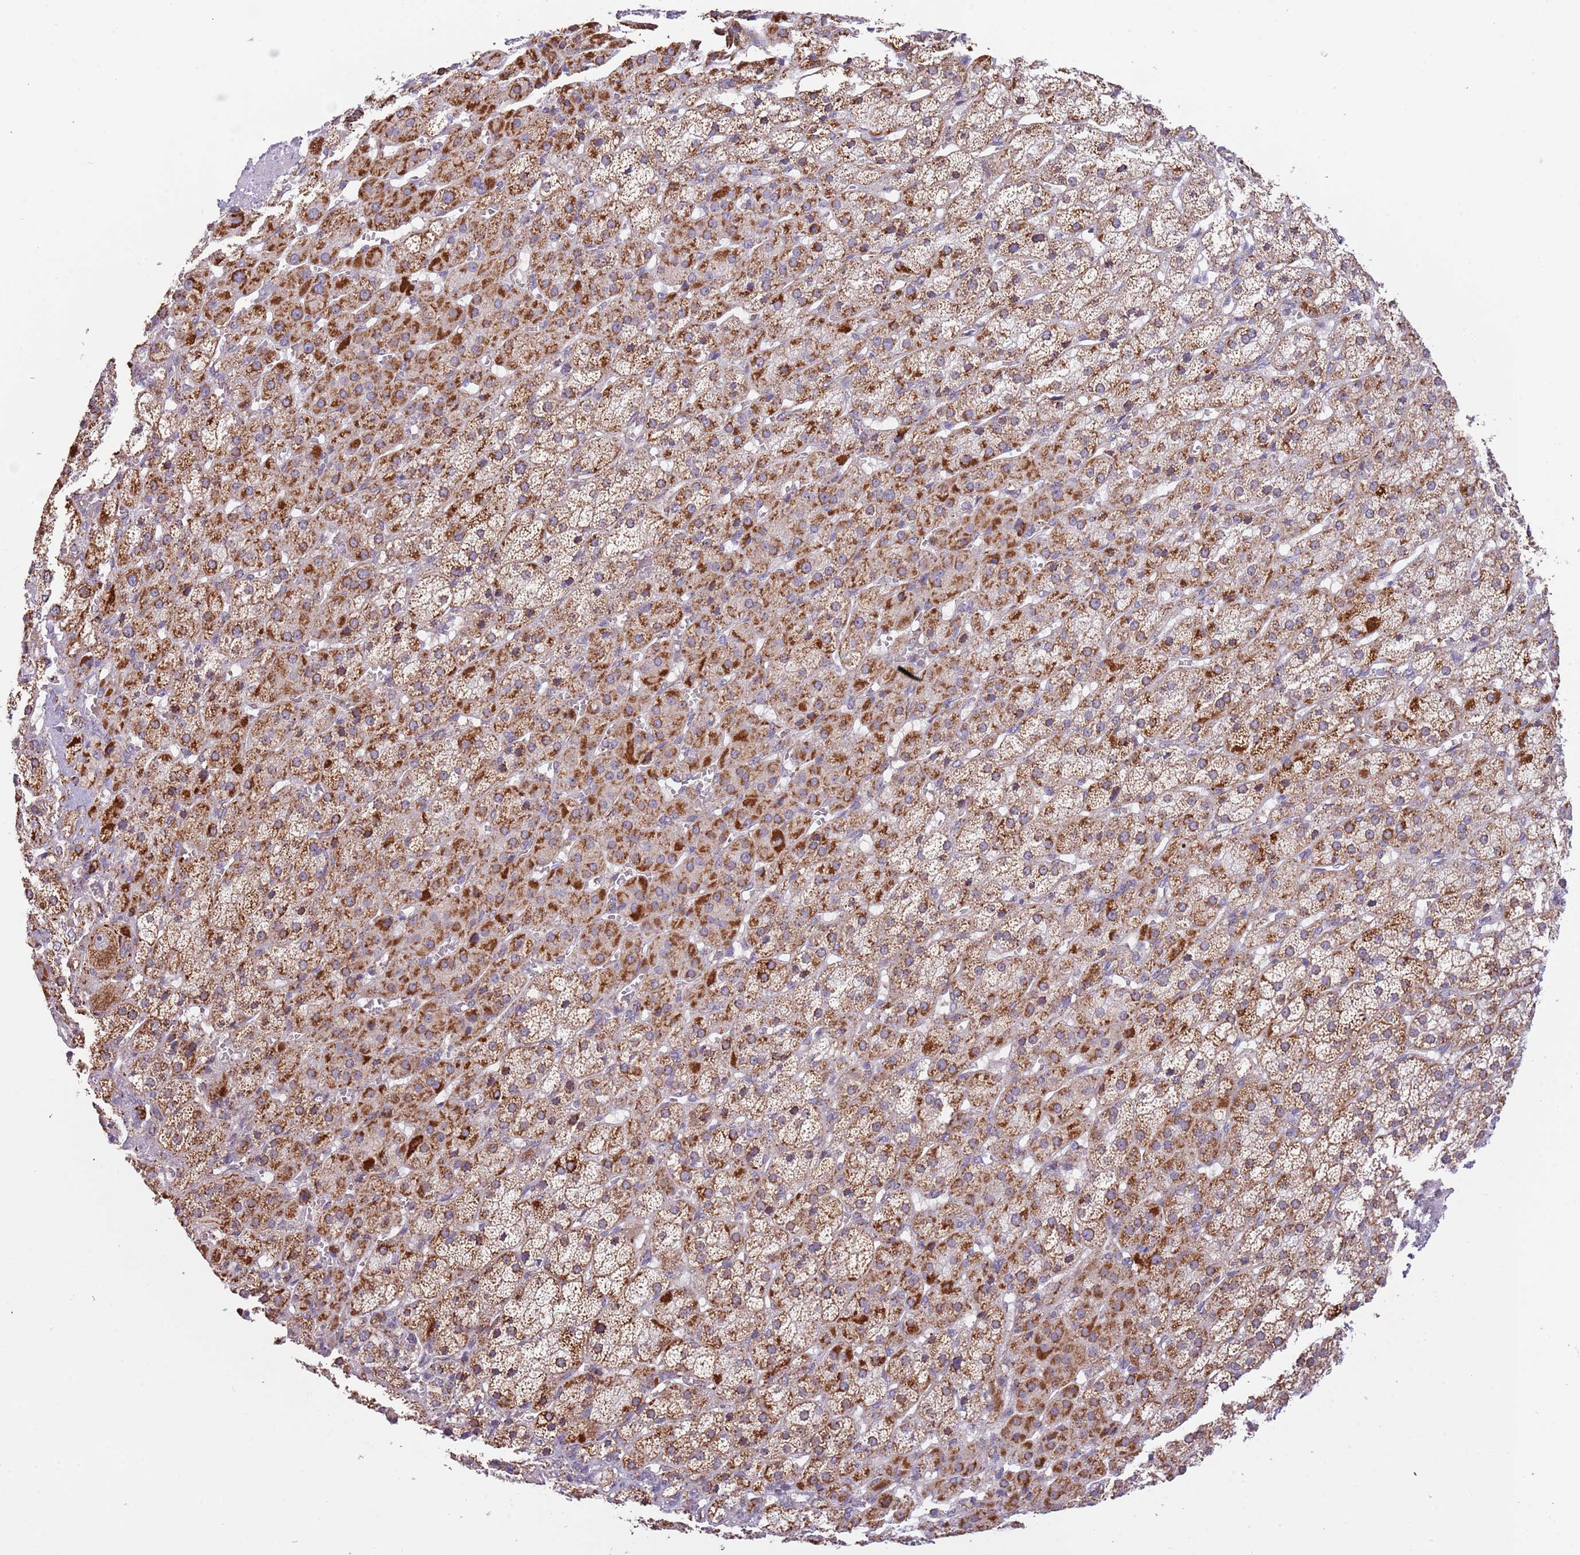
{"staining": {"intensity": "strong", "quantity": ">75%", "location": "cytoplasmic/membranous"}, "tissue": "adrenal gland", "cell_type": "Glandular cells", "image_type": "normal", "snomed": [{"axis": "morphology", "description": "Normal tissue, NOS"}, {"axis": "topography", "description": "Adrenal gland"}], "caption": "Adrenal gland stained for a protein (brown) demonstrates strong cytoplasmic/membranous positive expression in about >75% of glandular cells.", "gene": "LHX6", "patient": {"sex": "female", "age": 57}}